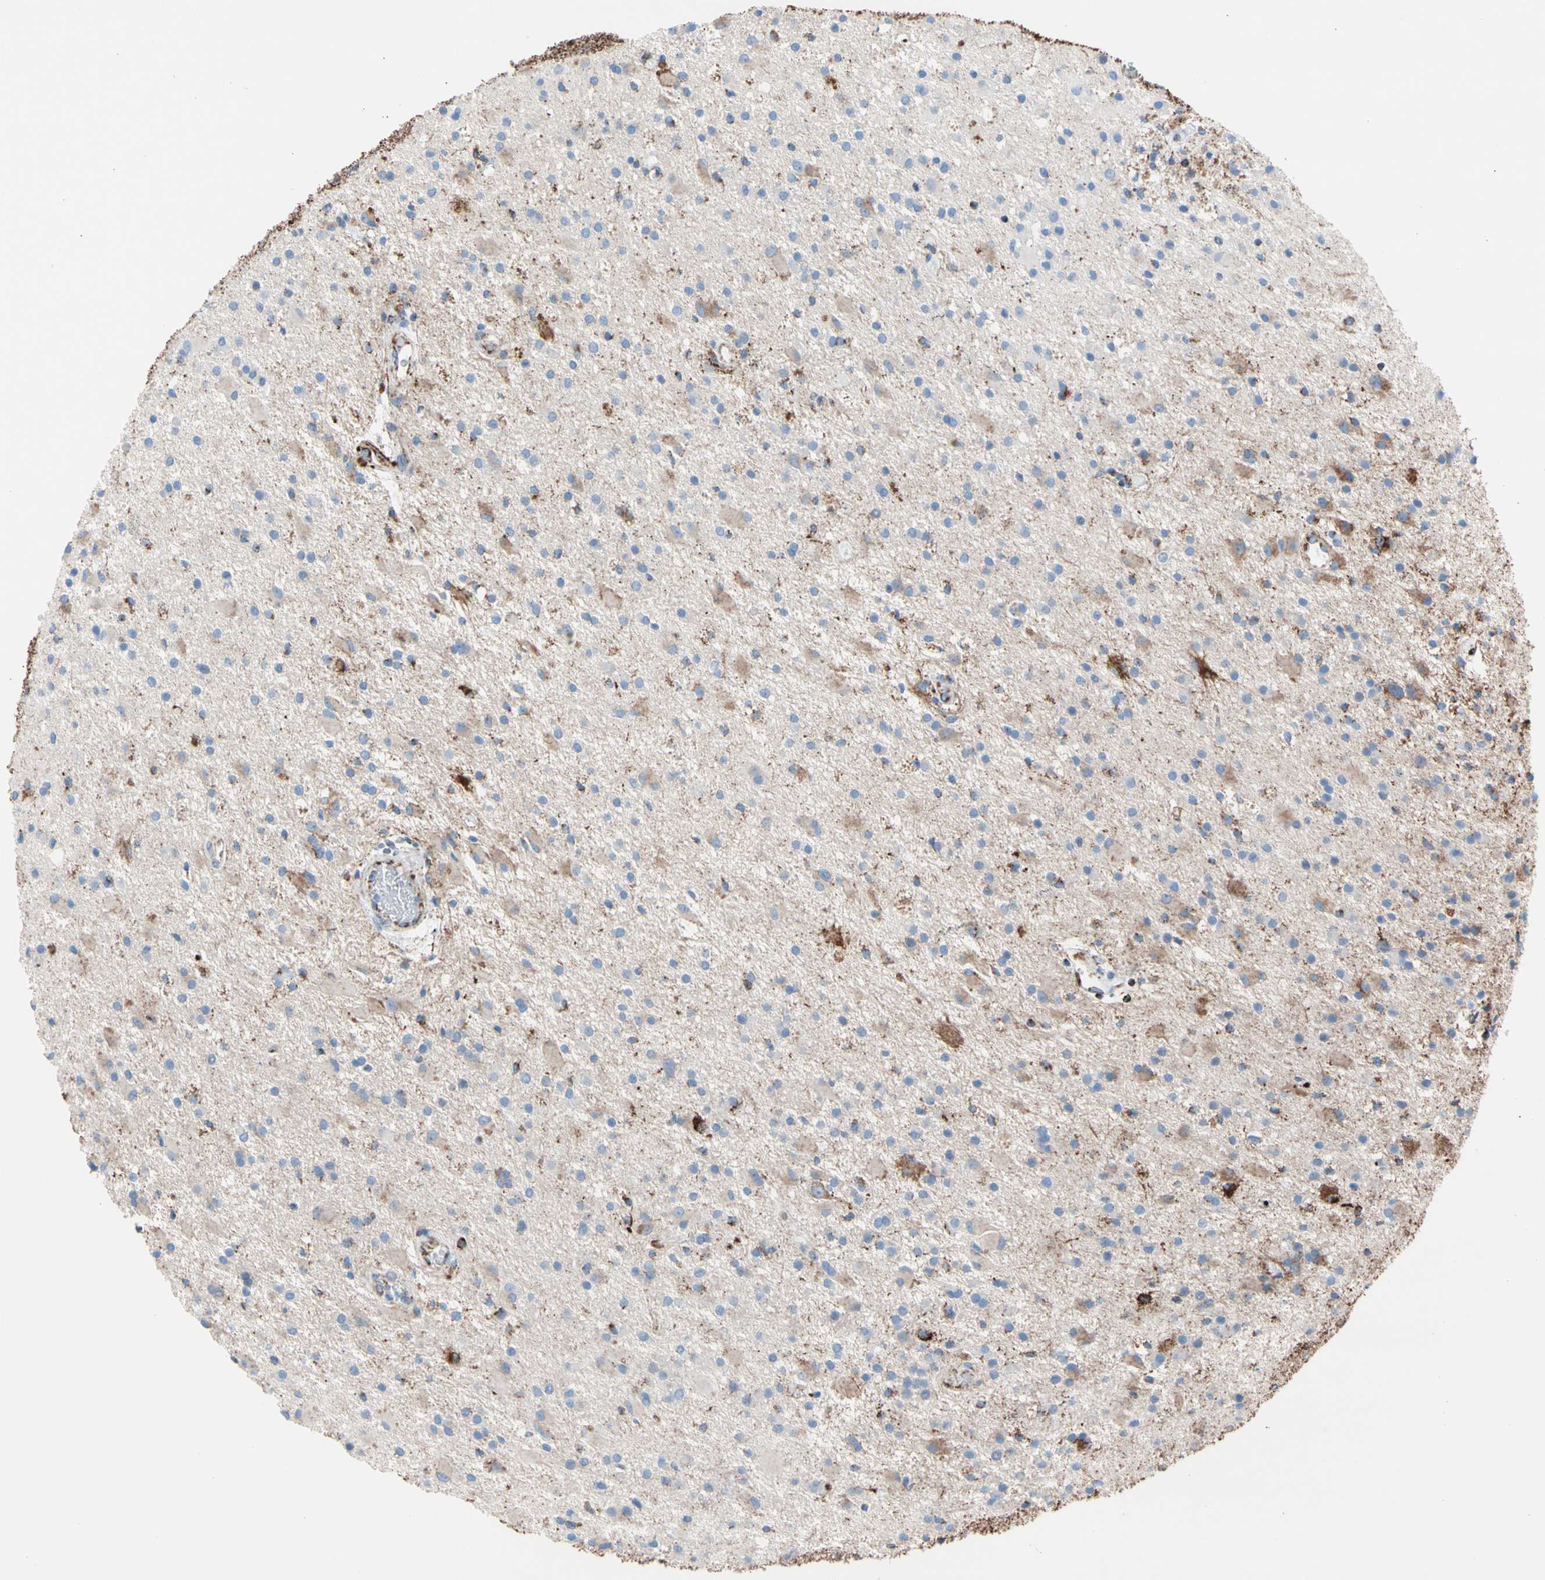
{"staining": {"intensity": "strong", "quantity": "<25%", "location": "cytoplasmic/membranous"}, "tissue": "glioma", "cell_type": "Tumor cells", "image_type": "cancer", "snomed": [{"axis": "morphology", "description": "Glioma, malignant, Low grade"}, {"axis": "topography", "description": "Brain"}], "caption": "Immunohistochemistry histopathology image of neoplastic tissue: human malignant glioma (low-grade) stained using immunohistochemistry (IHC) reveals medium levels of strong protein expression localized specifically in the cytoplasmic/membranous of tumor cells, appearing as a cytoplasmic/membranous brown color.", "gene": "HK1", "patient": {"sex": "male", "age": 58}}